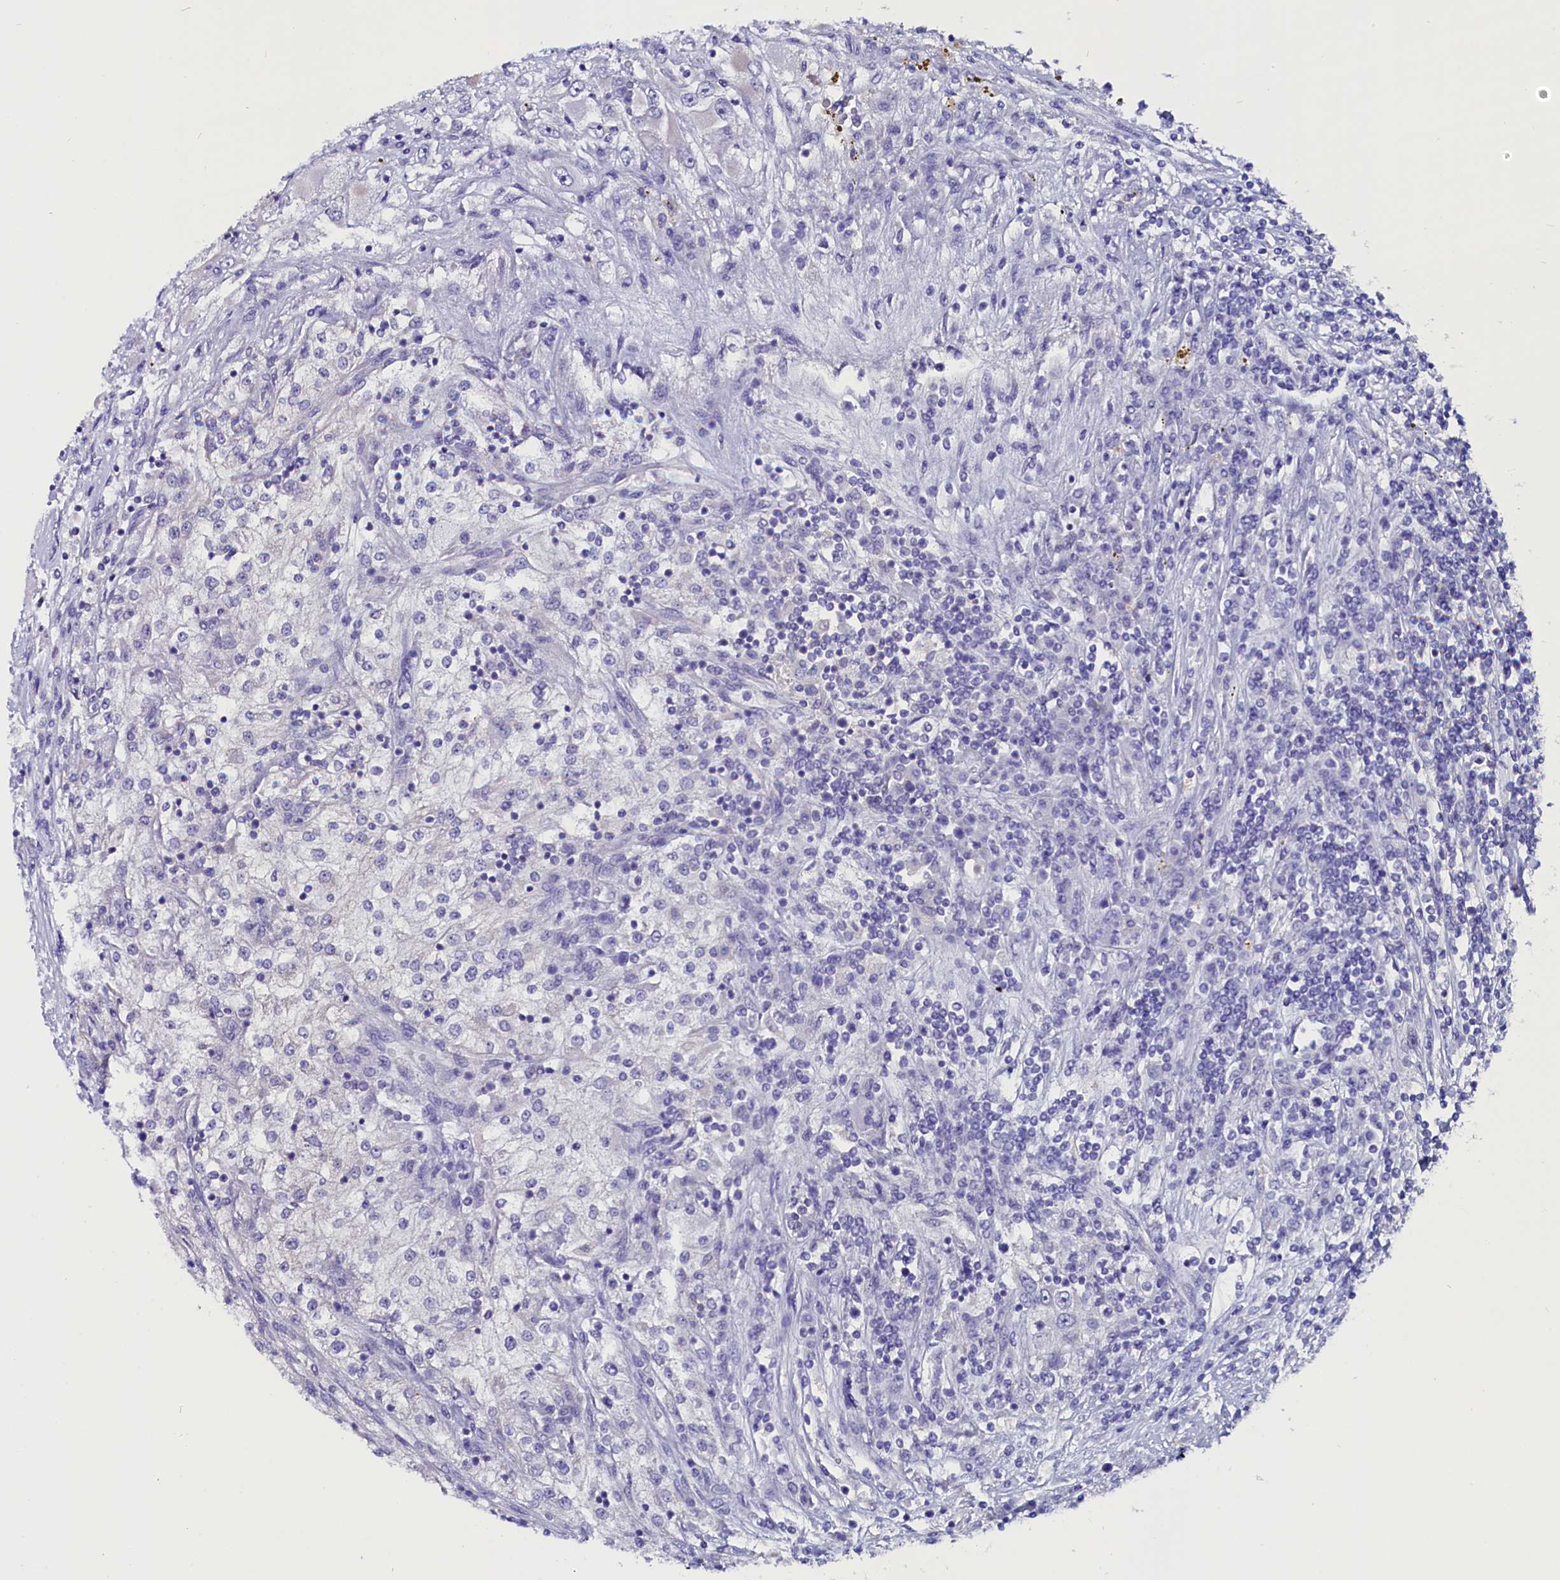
{"staining": {"intensity": "negative", "quantity": "none", "location": "none"}, "tissue": "renal cancer", "cell_type": "Tumor cells", "image_type": "cancer", "snomed": [{"axis": "morphology", "description": "Adenocarcinoma, NOS"}, {"axis": "topography", "description": "Kidney"}], "caption": "Immunohistochemistry (IHC) photomicrograph of human adenocarcinoma (renal) stained for a protein (brown), which shows no staining in tumor cells.", "gene": "CIAPIN1", "patient": {"sex": "female", "age": 52}}